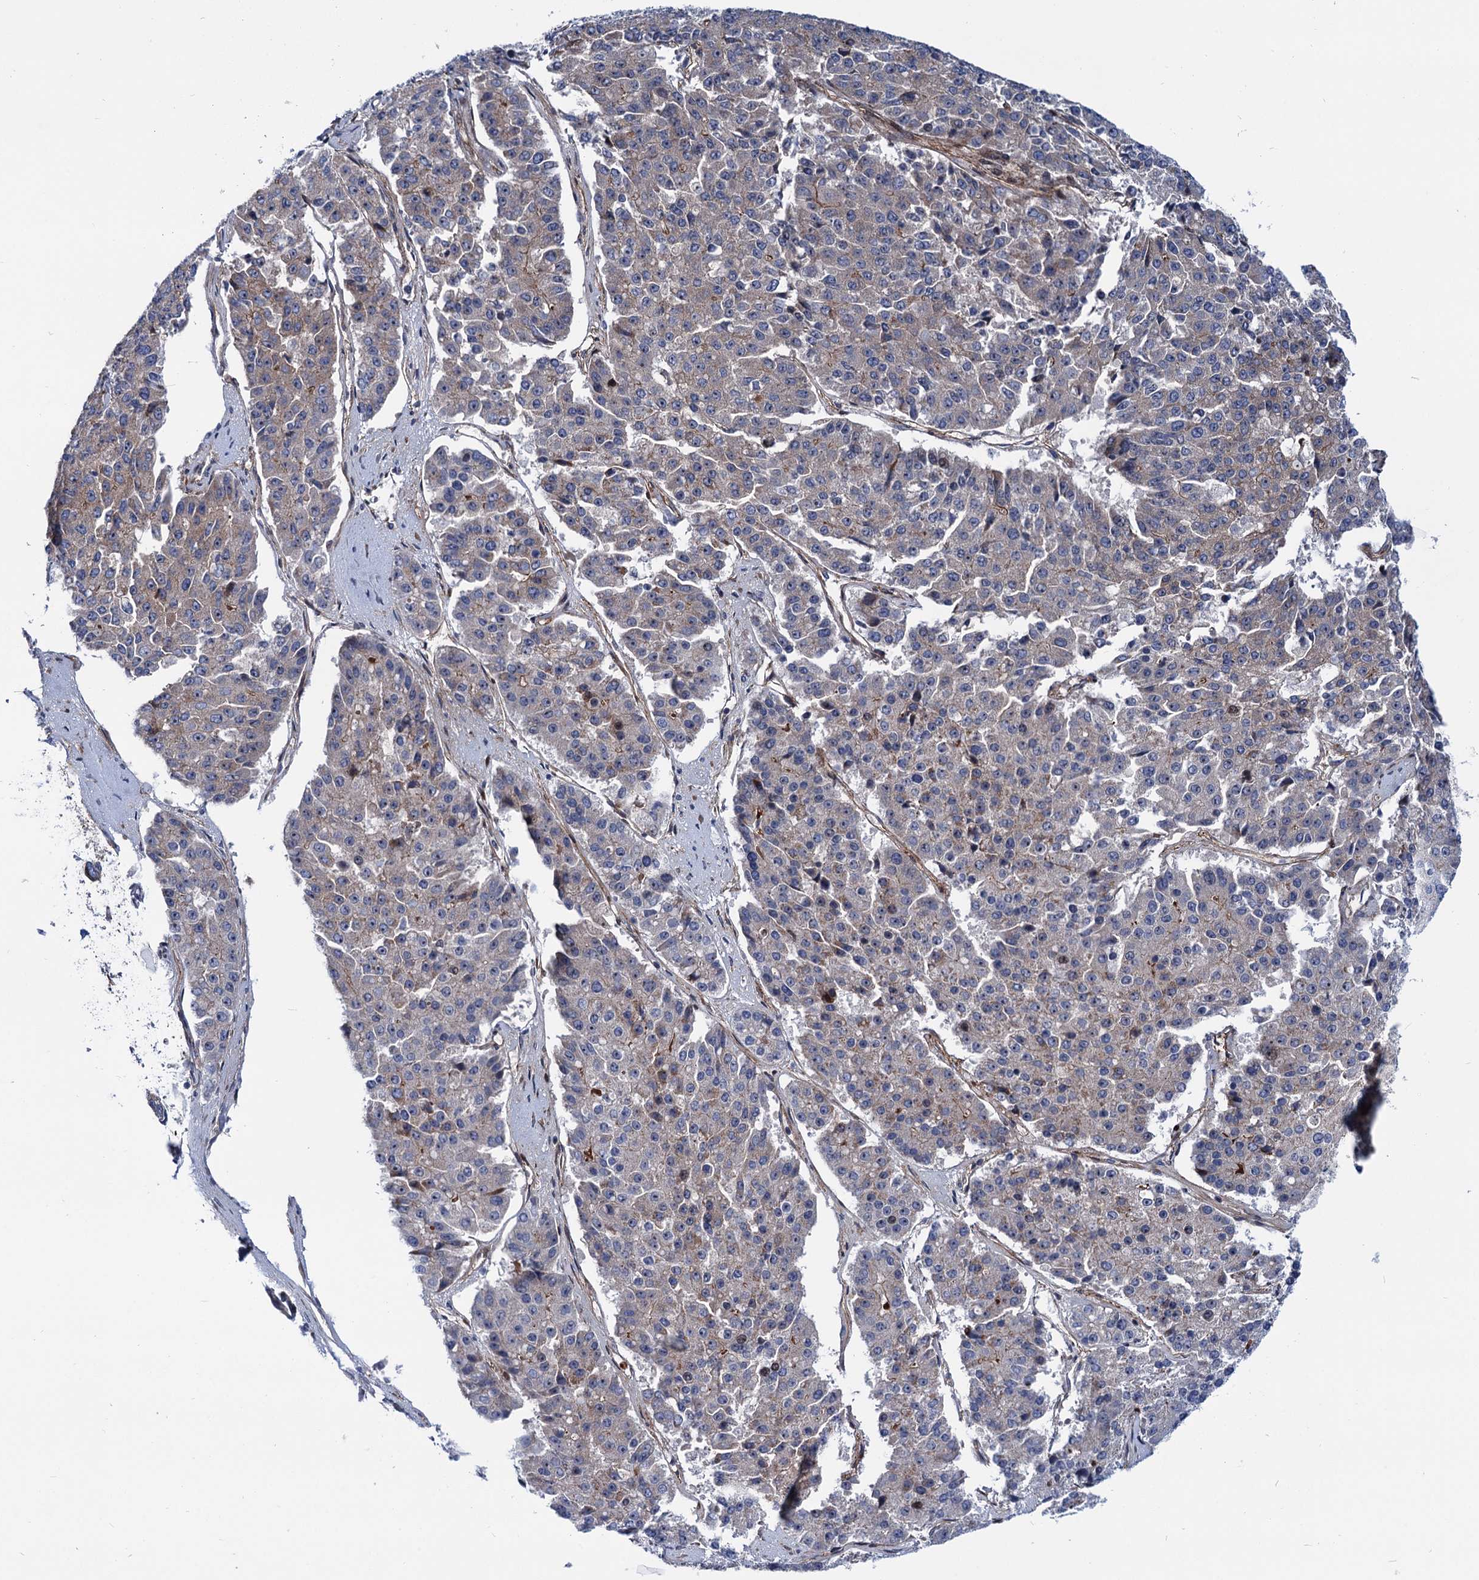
{"staining": {"intensity": "negative", "quantity": "none", "location": "none"}, "tissue": "pancreatic cancer", "cell_type": "Tumor cells", "image_type": "cancer", "snomed": [{"axis": "morphology", "description": "Adenocarcinoma, NOS"}, {"axis": "topography", "description": "Pancreas"}], "caption": "High power microscopy photomicrograph of an immunohistochemistry histopathology image of pancreatic cancer (adenocarcinoma), revealing no significant staining in tumor cells.", "gene": "THAP9", "patient": {"sex": "male", "age": 50}}